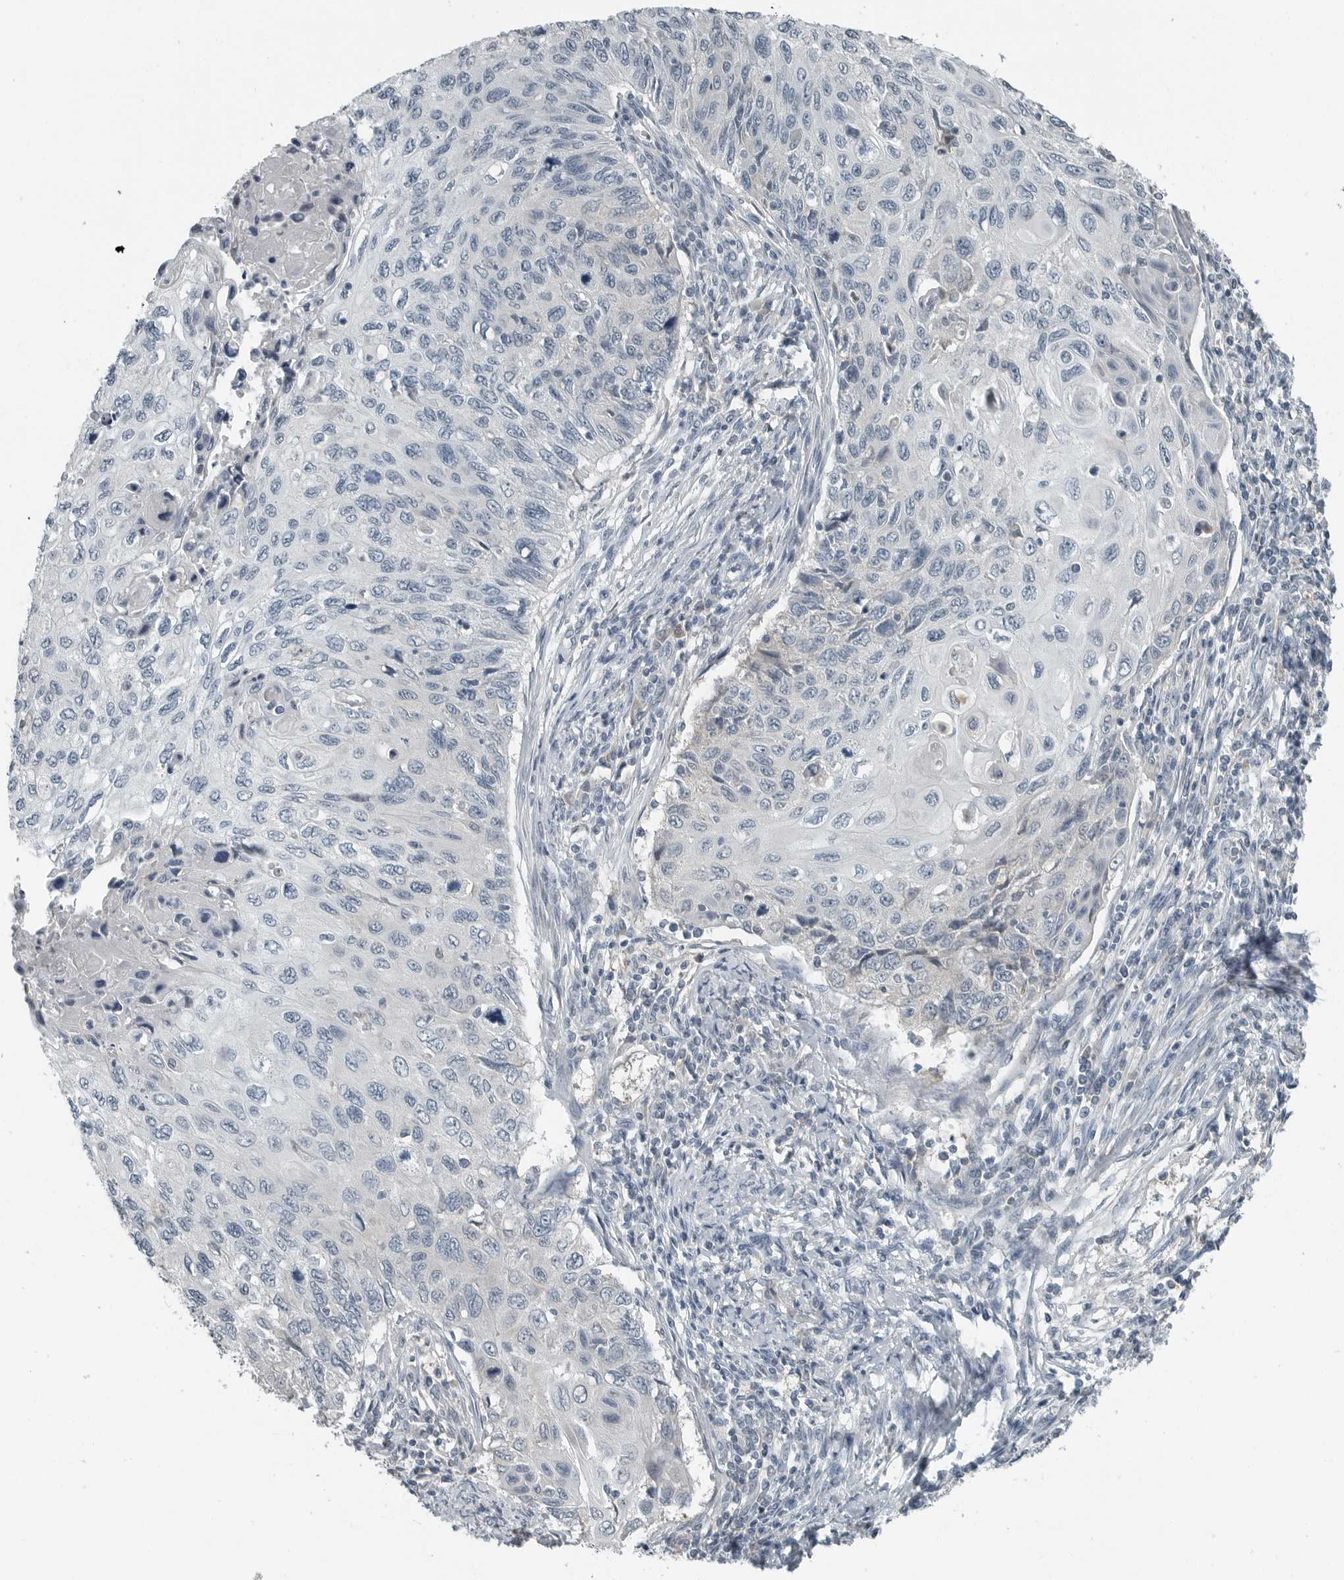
{"staining": {"intensity": "negative", "quantity": "none", "location": "none"}, "tissue": "cervical cancer", "cell_type": "Tumor cells", "image_type": "cancer", "snomed": [{"axis": "morphology", "description": "Squamous cell carcinoma, NOS"}, {"axis": "topography", "description": "Cervix"}], "caption": "Cervical cancer was stained to show a protein in brown. There is no significant positivity in tumor cells.", "gene": "KYAT1", "patient": {"sex": "female", "age": 70}}